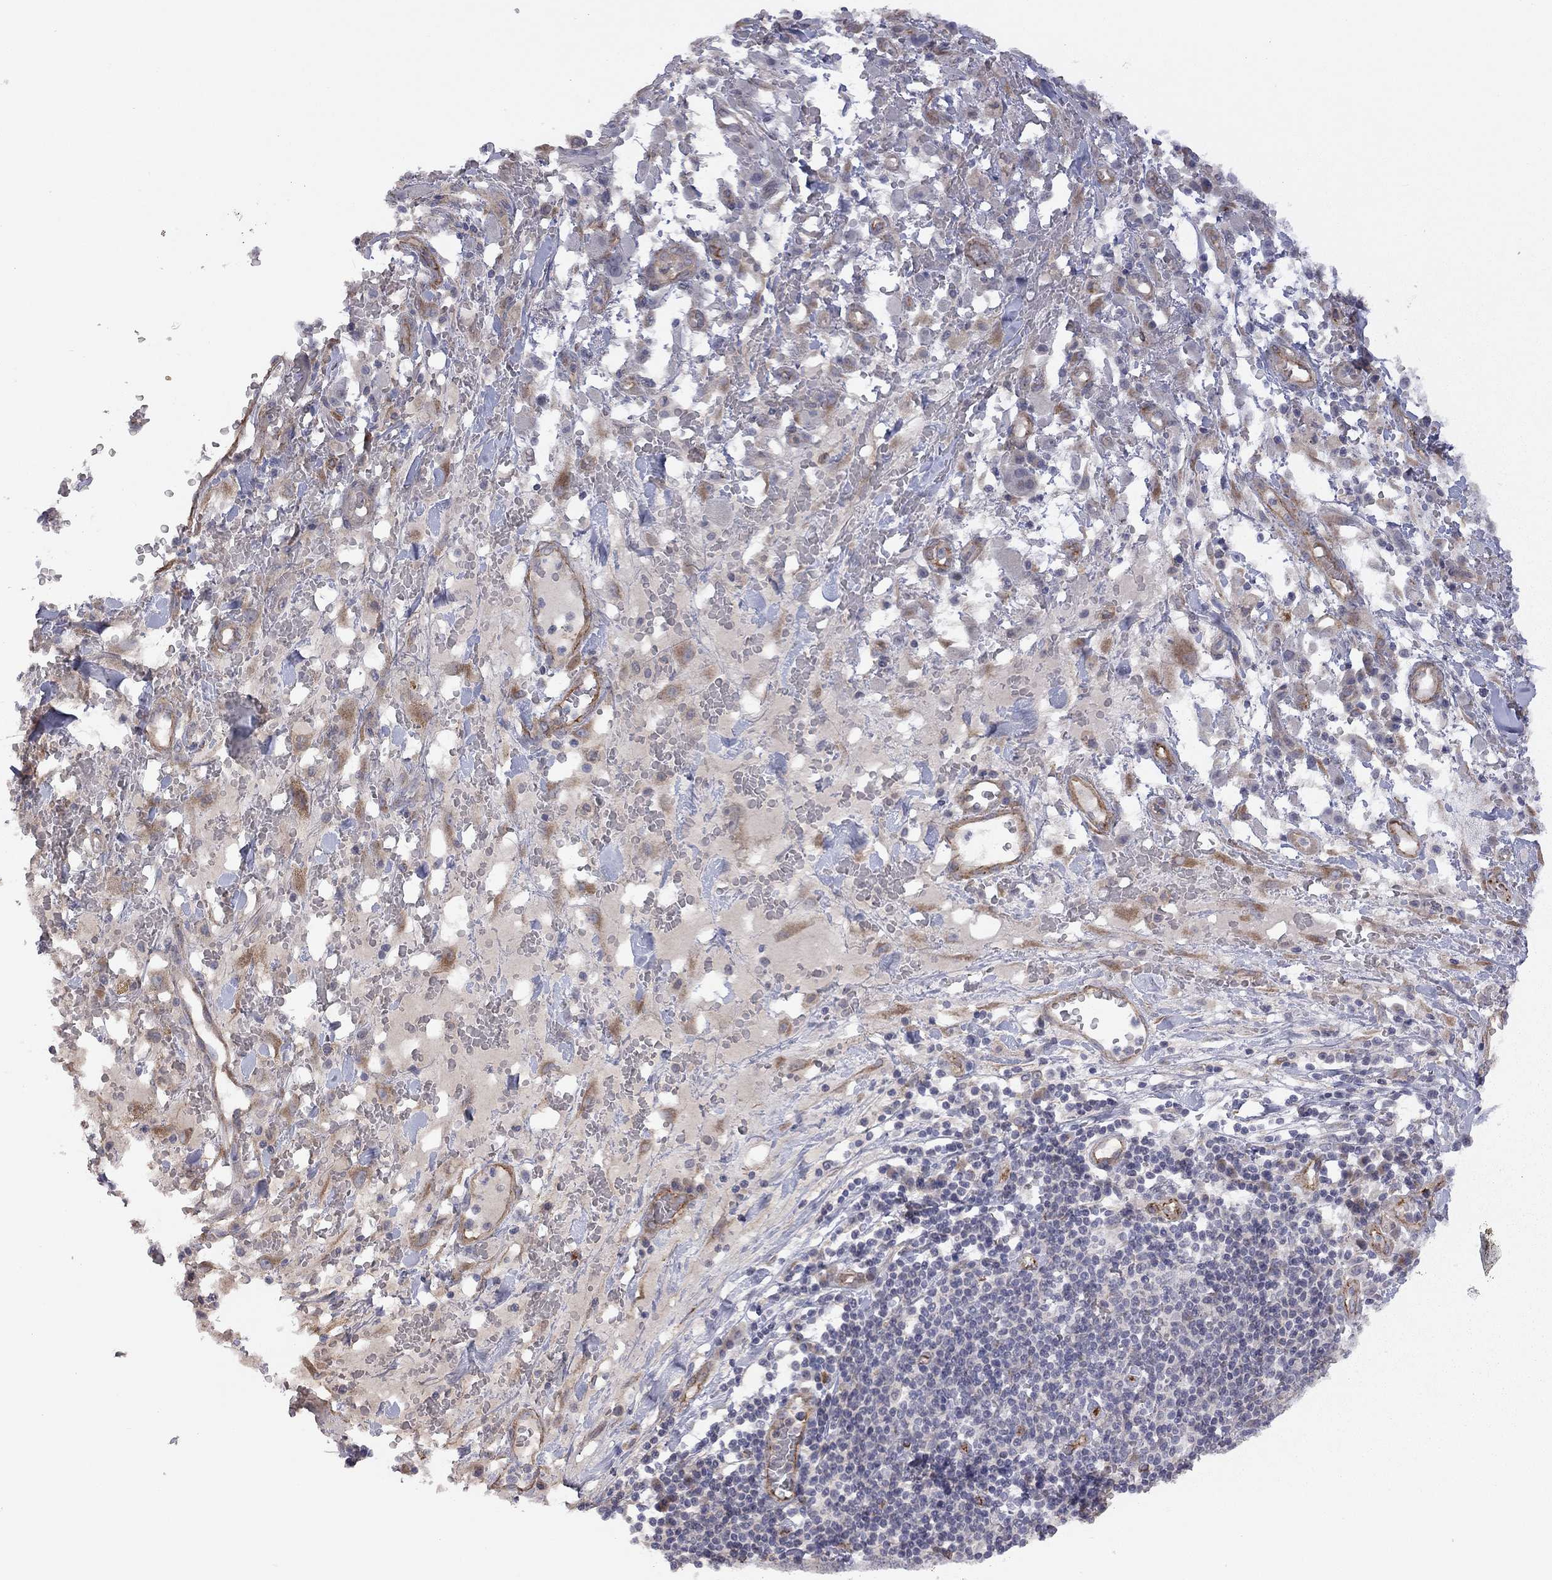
{"staining": {"intensity": "strong", "quantity": "<25%", "location": "cytoplasmic/membranous"}, "tissue": "melanoma", "cell_type": "Tumor cells", "image_type": "cancer", "snomed": [{"axis": "morphology", "description": "Malignant melanoma, NOS"}, {"axis": "topography", "description": "Skin"}], "caption": "Immunohistochemistry (IHC) (DAB (3,3'-diaminobenzidine)) staining of human melanoma exhibits strong cytoplasmic/membranous protein staining in about <25% of tumor cells.", "gene": "EXOC3L2", "patient": {"sex": "female", "age": 91}}